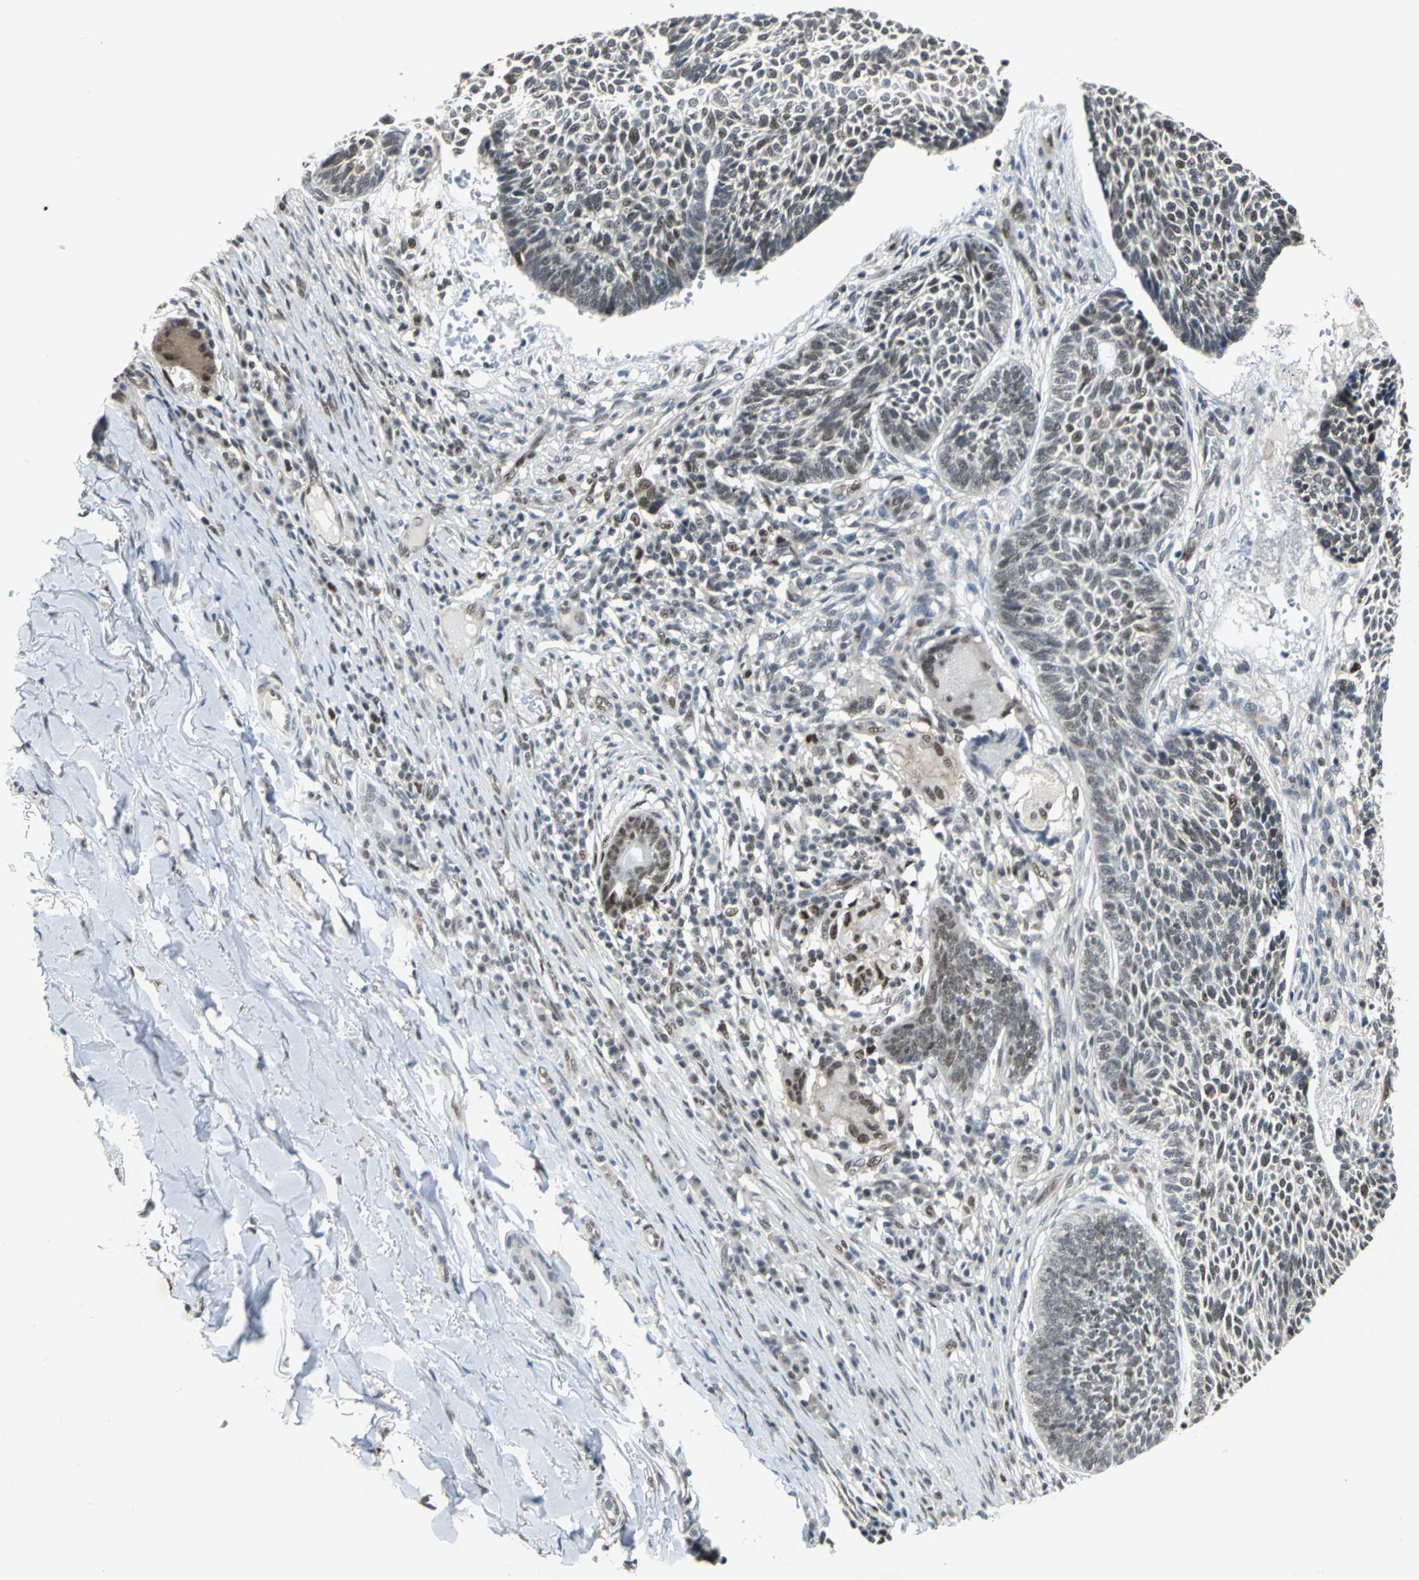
{"staining": {"intensity": "negative", "quantity": "none", "location": "none"}, "tissue": "skin cancer", "cell_type": "Tumor cells", "image_type": "cancer", "snomed": [{"axis": "morphology", "description": "Normal tissue, NOS"}, {"axis": "morphology", "description": "Basal cell carcinoma"}, {"axis": "topography", "description": "Skin"}], "caption": "There is no significant staining in tumor cells of skin cancer.", "gene": "DDX5", "patient": {"sex": "male", "age": 87}}